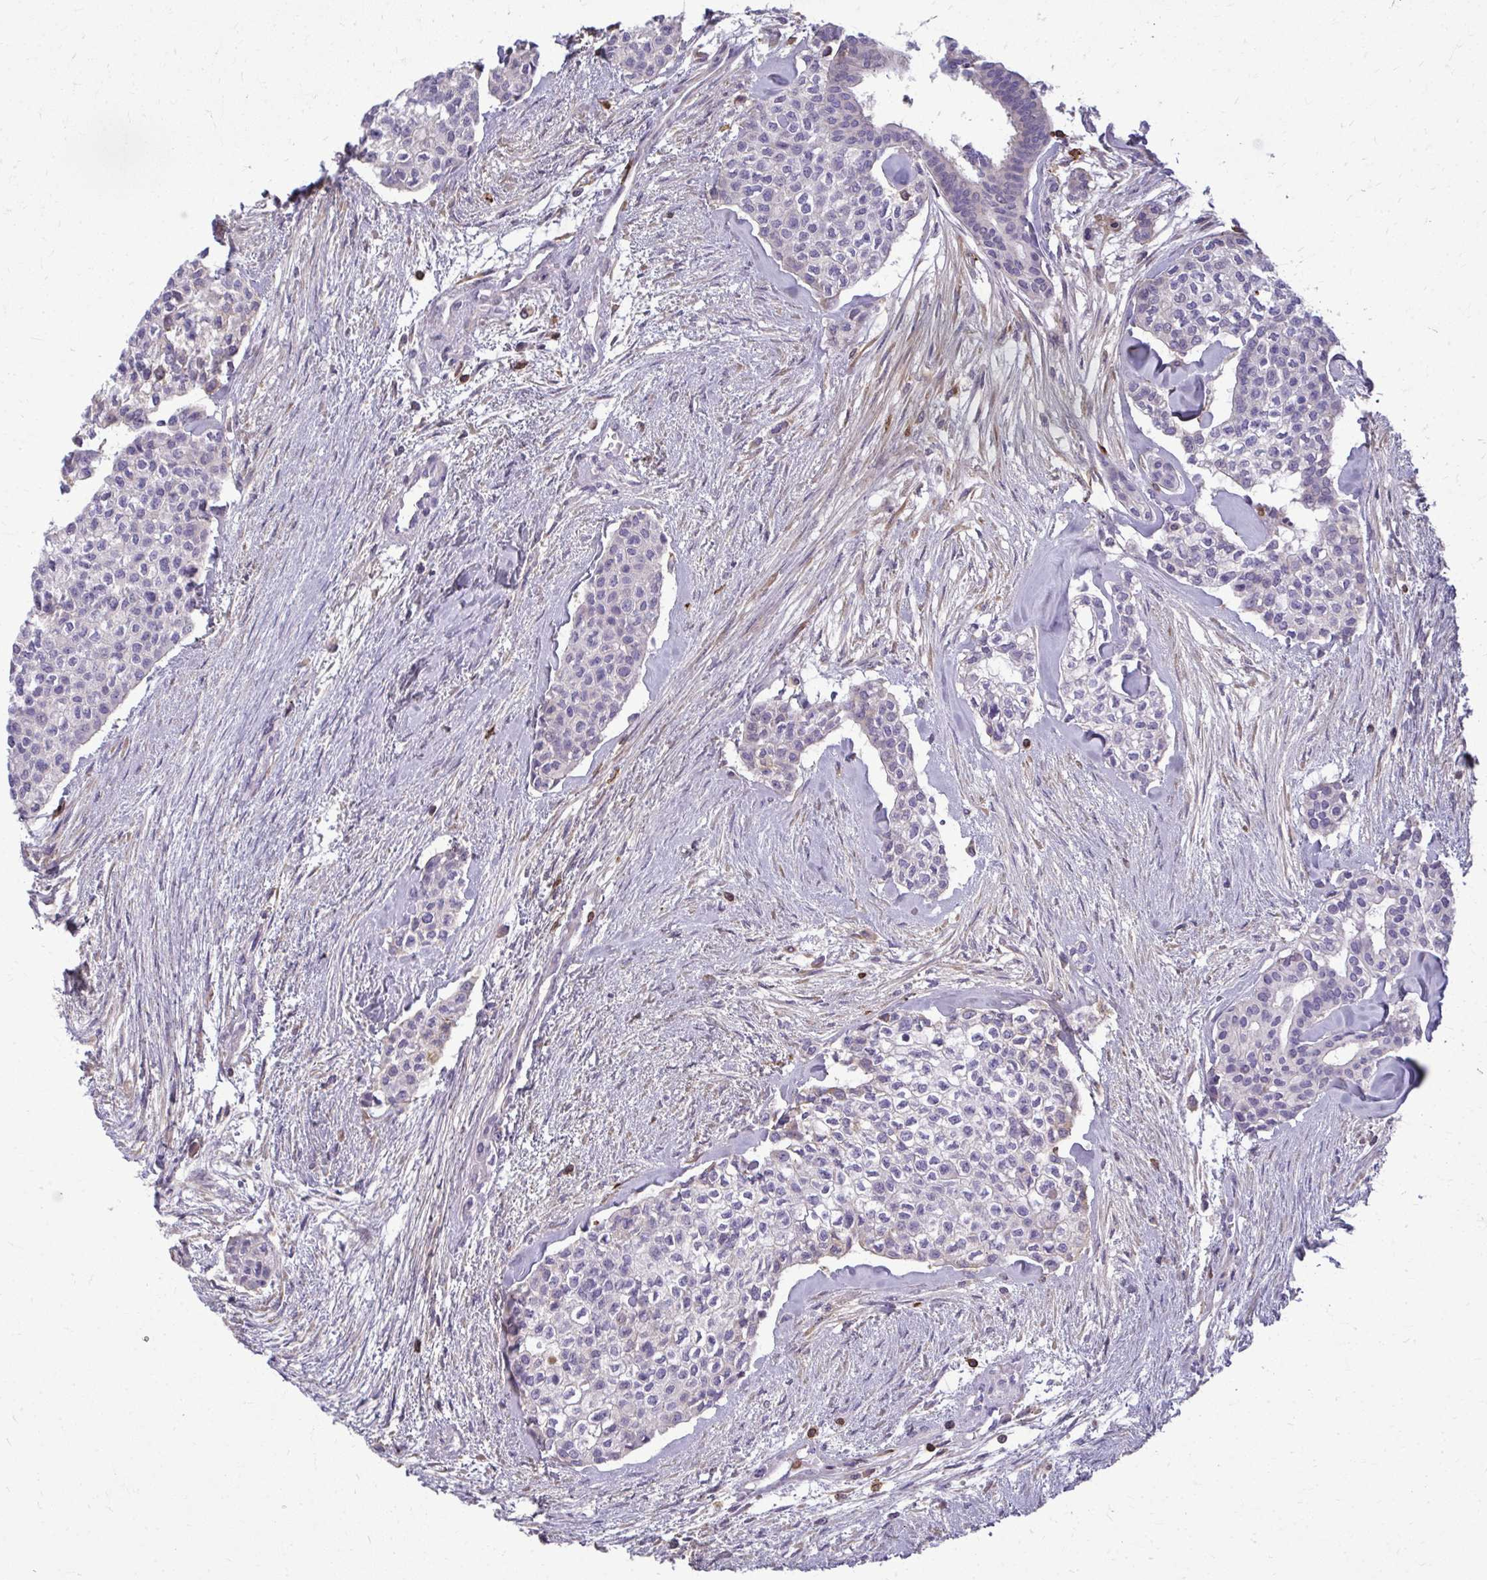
{"staining": {"intensity": "negative", "quantity": "none", "location": "none"}, "tissue": "head and neck cancer", "cell_type": "Tumor cells", "image_type": "cancer", "snomed": [{"axis": "morphology", "description": "Adenocarcinoma, NOS"}, {"axis": "topography", "description": "Head-Neck"}], "caption": "An immunohistochemistry photomicrograph of adenocarcinoma (head and neck) is shown. There is no staining in tumor cells of adenocarcinoma (head and neck).", "gene": "AP5M1", "patient": {"sex": "male", "age": 81}}